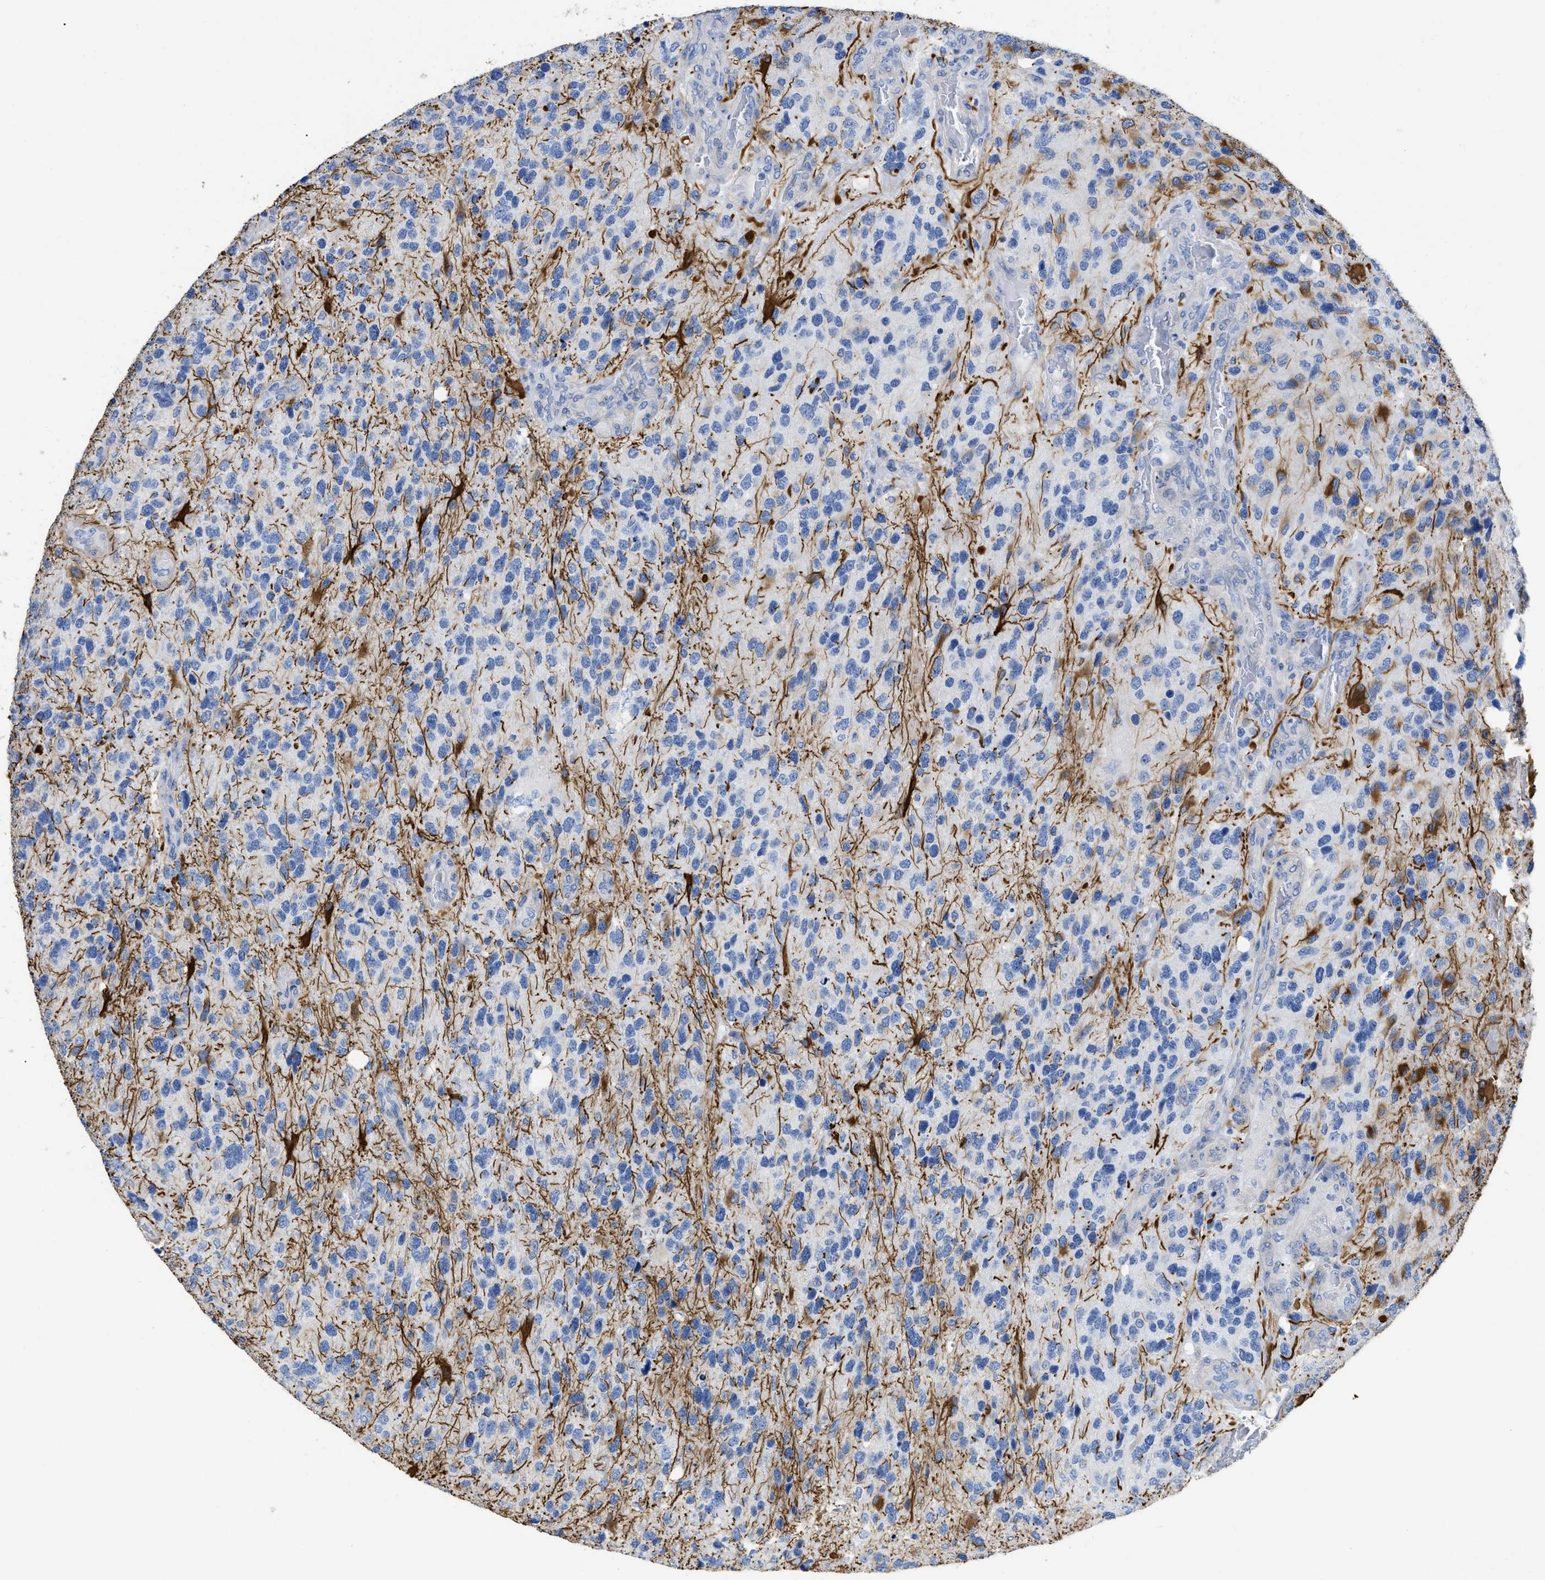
{"staining": {"intensity": "strong", "quantity": "<25%", "location": "cytoplasmic/membranous"}, "tissue": "glioma", "cell_type": "Tumor cells", "image_type": "cancer", "snomed": [{"axis": "morphology", "description": "Glioma, malignant, High grade"}, {"axis": "topography", "description": "Brain"}], "caption": "High-magnification brightfield microscopy of glioma stained with DAB (brown) and counterstained with hematoxylin (blue). tumor cells exhibit strong cytoplasmic/membranous positivity is seen in approximately<25% of cells.", "gene": "DLC1", "patient": {"sex": "female", "age": 58}}